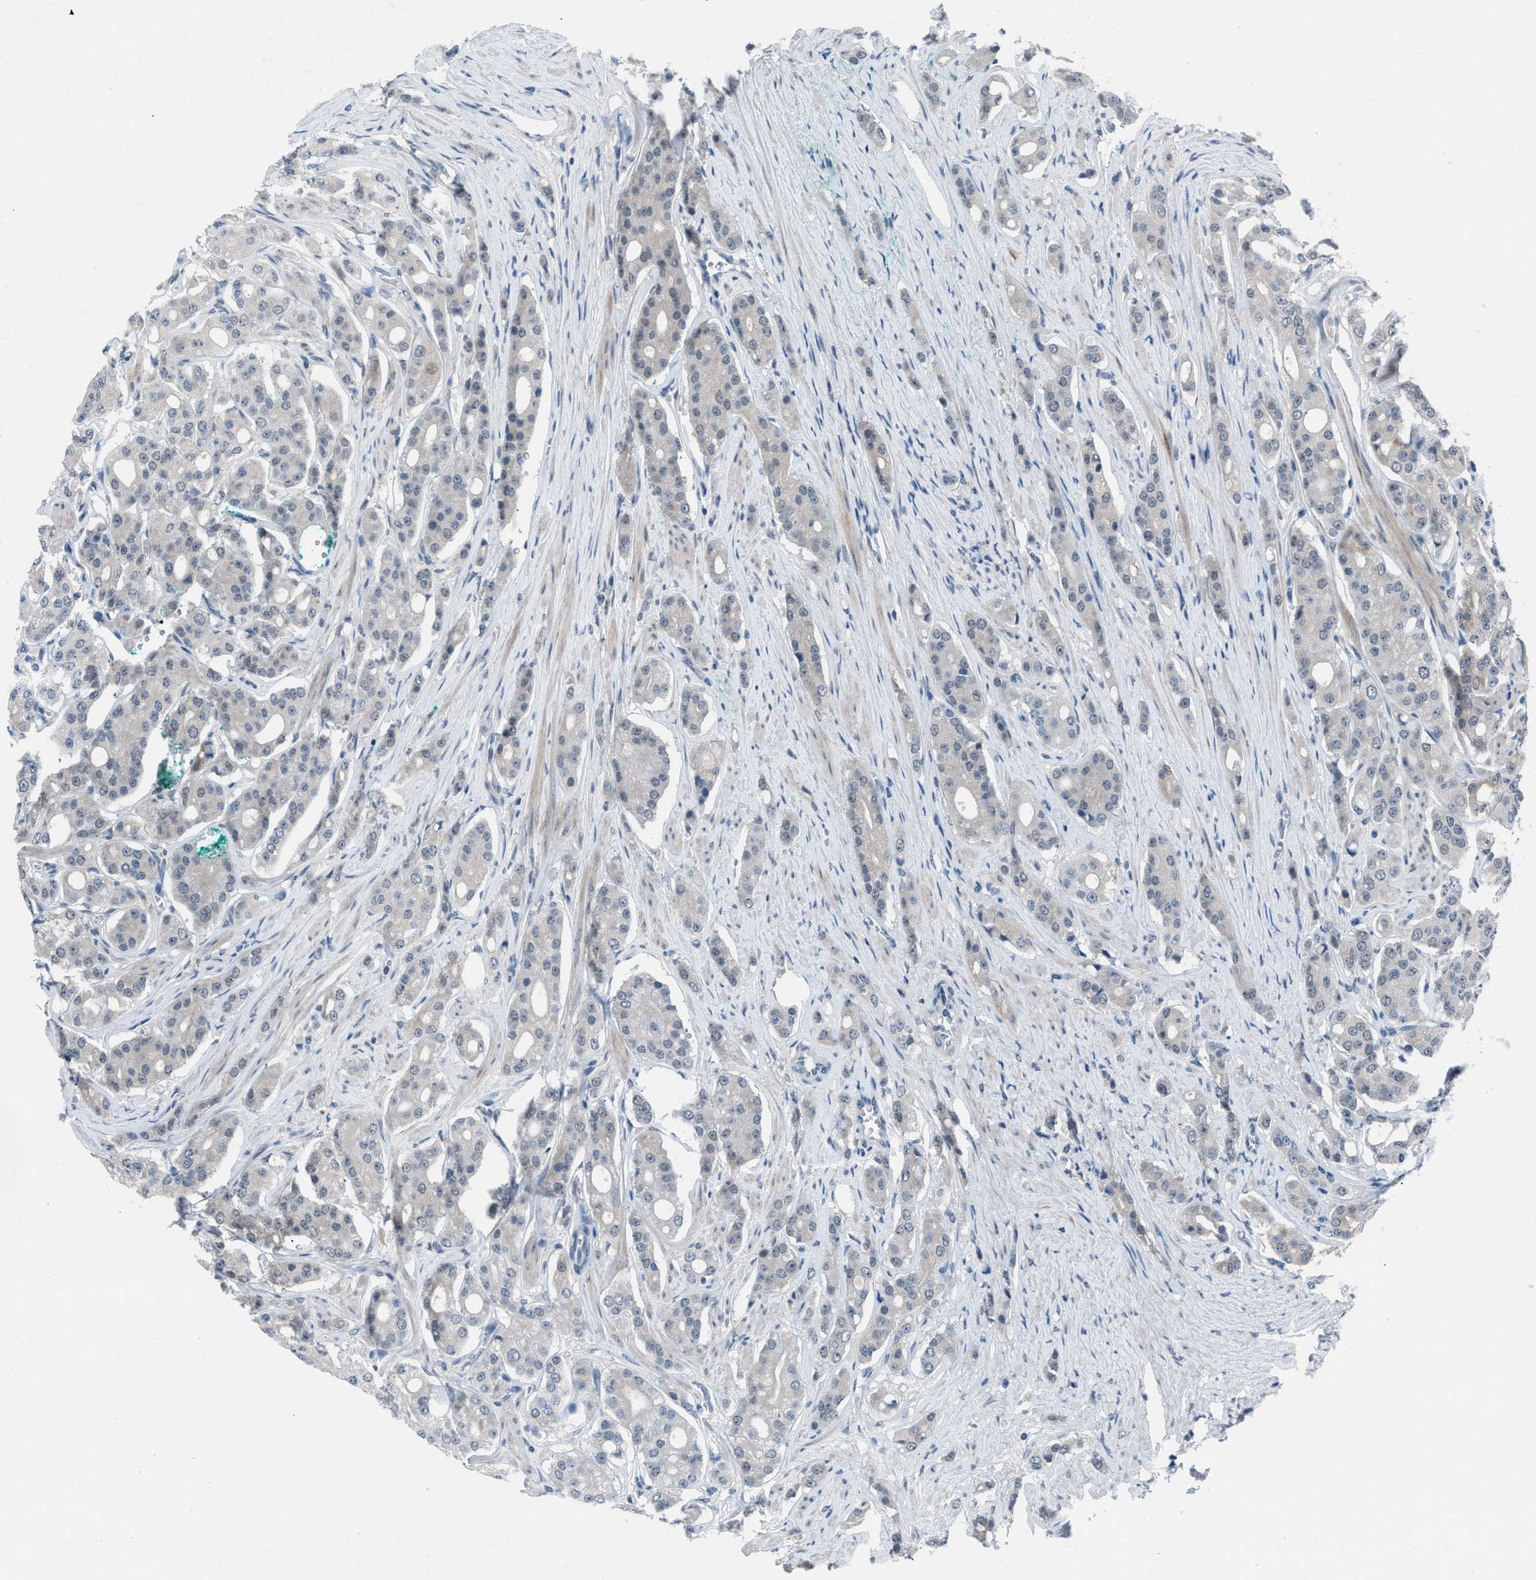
{"staining": {"intensity": "negative", "quantity": "none", "location": "none"}, "tissue": "prostate cancer", "cell_type": "Tumor cells", "image_type": "cancer", "snomed": [{"axis": "morphology", "description": "Adenocarcinoma, High grade"}, {"axis": "topography", "description": "Prostate"}], "caption": "Tumor cells show no significant protein positivity in high-grade adenocarcinoma (prostate).", "gene": "ANAPC11", "patient": {"sex": "male", "age": 71}}